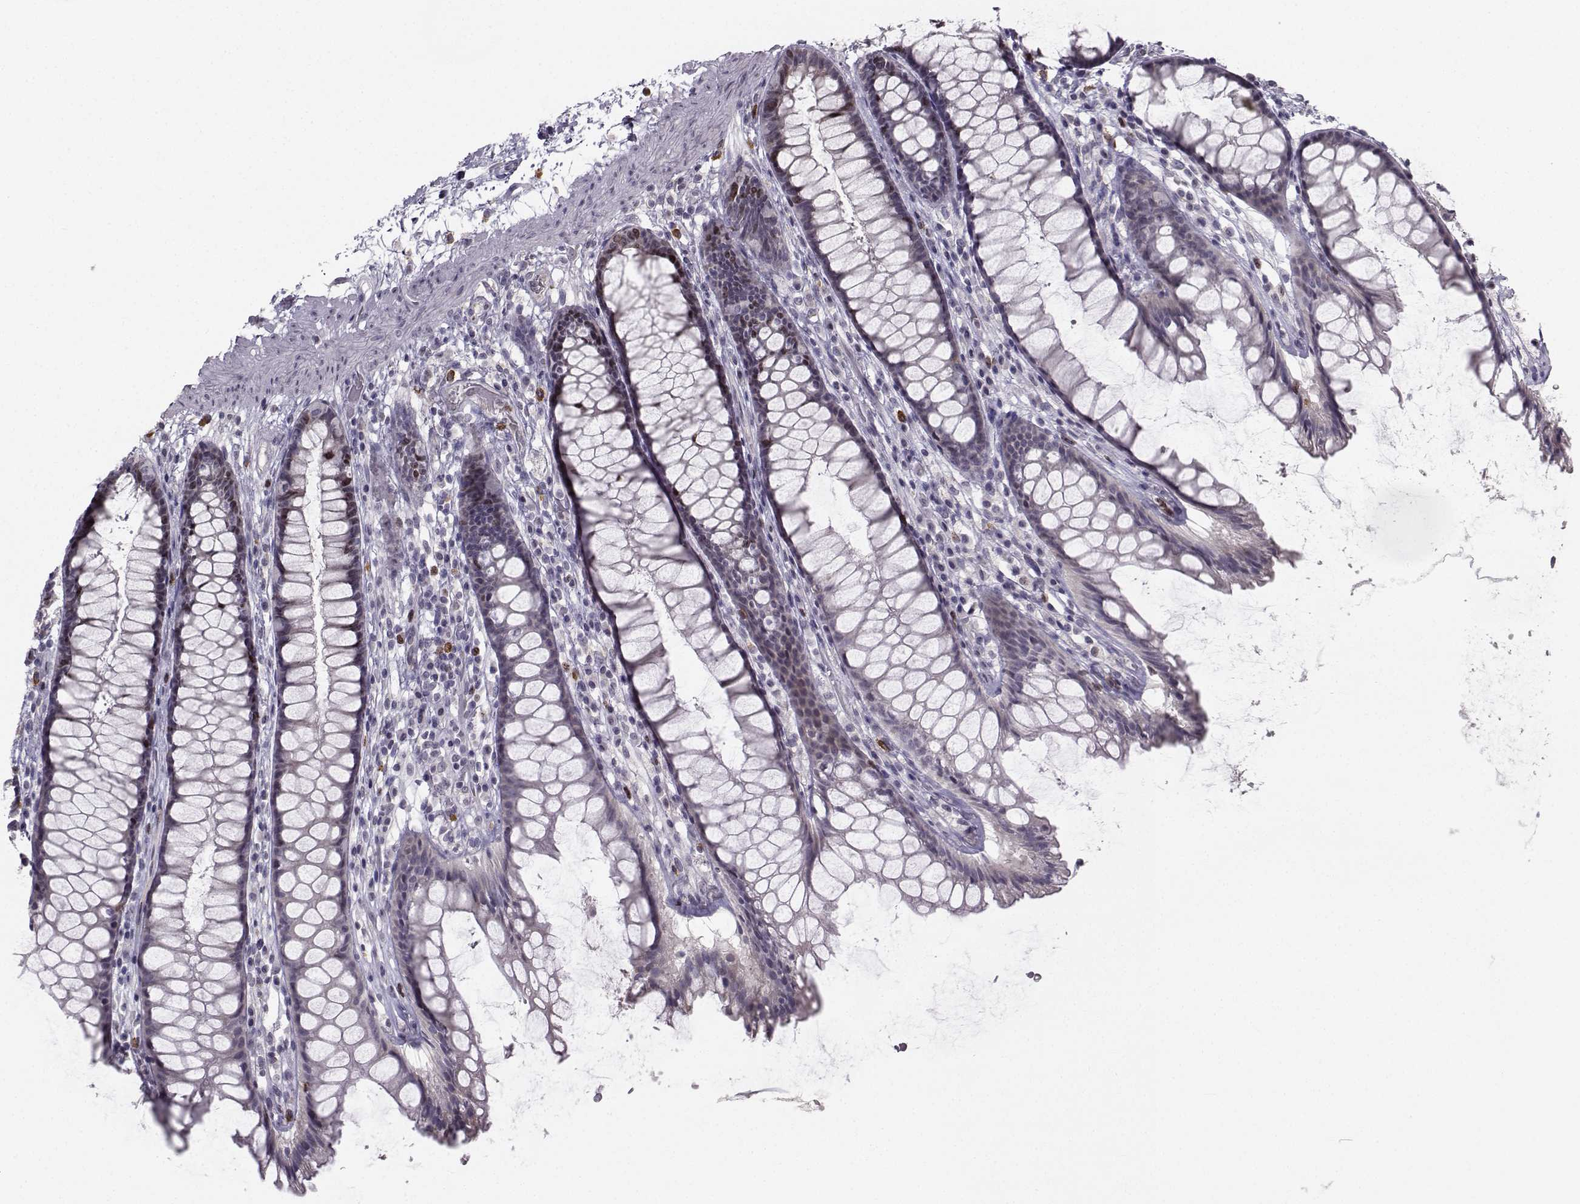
{"staining": {"intensity": "moderate", "quantity": "<25%", "location": "nuclear"}, "tissue": "rectum", "cell_type": "Glandular cells", "image_type": "normal", "snomed": [{"axis": "morphology", "description": "Normal tissue, NOS"}, {"axis": "topography", "description": "Rectum"}], "caption": "Immunohistochemical staining of normal rectum reveals moderate nuclear protein staining in approximately <25% of glandular cells.", "gene": "LRP8", "patient": {"sex": "male", "age": 72}}